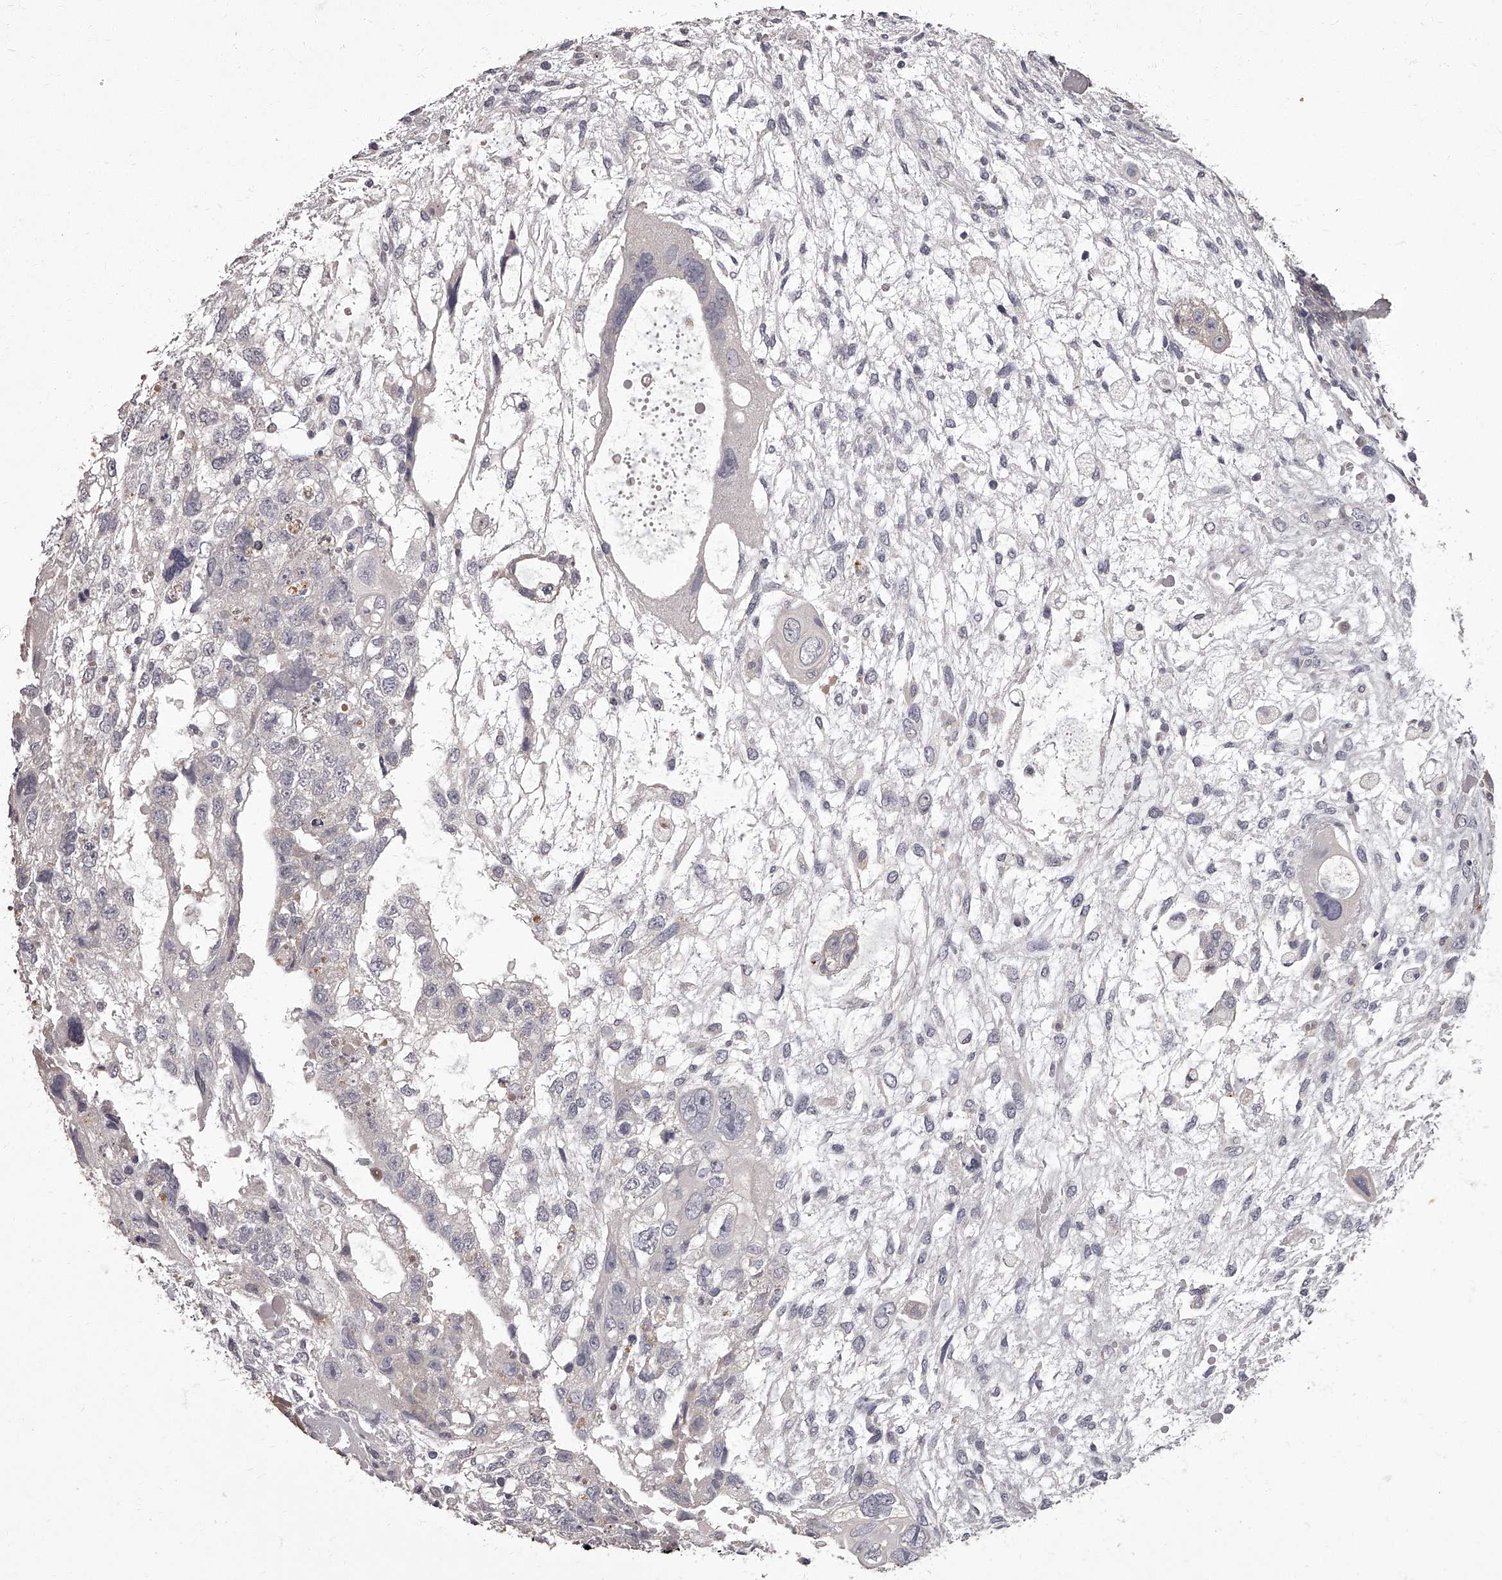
{"staining": {"intensity": "negative", "quantity": "none", "location": "none"}, "tissue": "testis cancer", "cell_type": "Tumor cells", "image_type": "cancer", "snomed": [{"axis": "morphology", "description": "Carcinoma, Embryonal, NOS"}, {"axis": "topography", "description": "Testis"}], "caption": "This histopathology image is of testis embryonal carcinoma stained with IHC to label a protein in brown with the nuclei are counter-stained blue. There is no staining in tumor cells.", "gene": "APEH", "patient": {"sex": "male", "age": 36}}